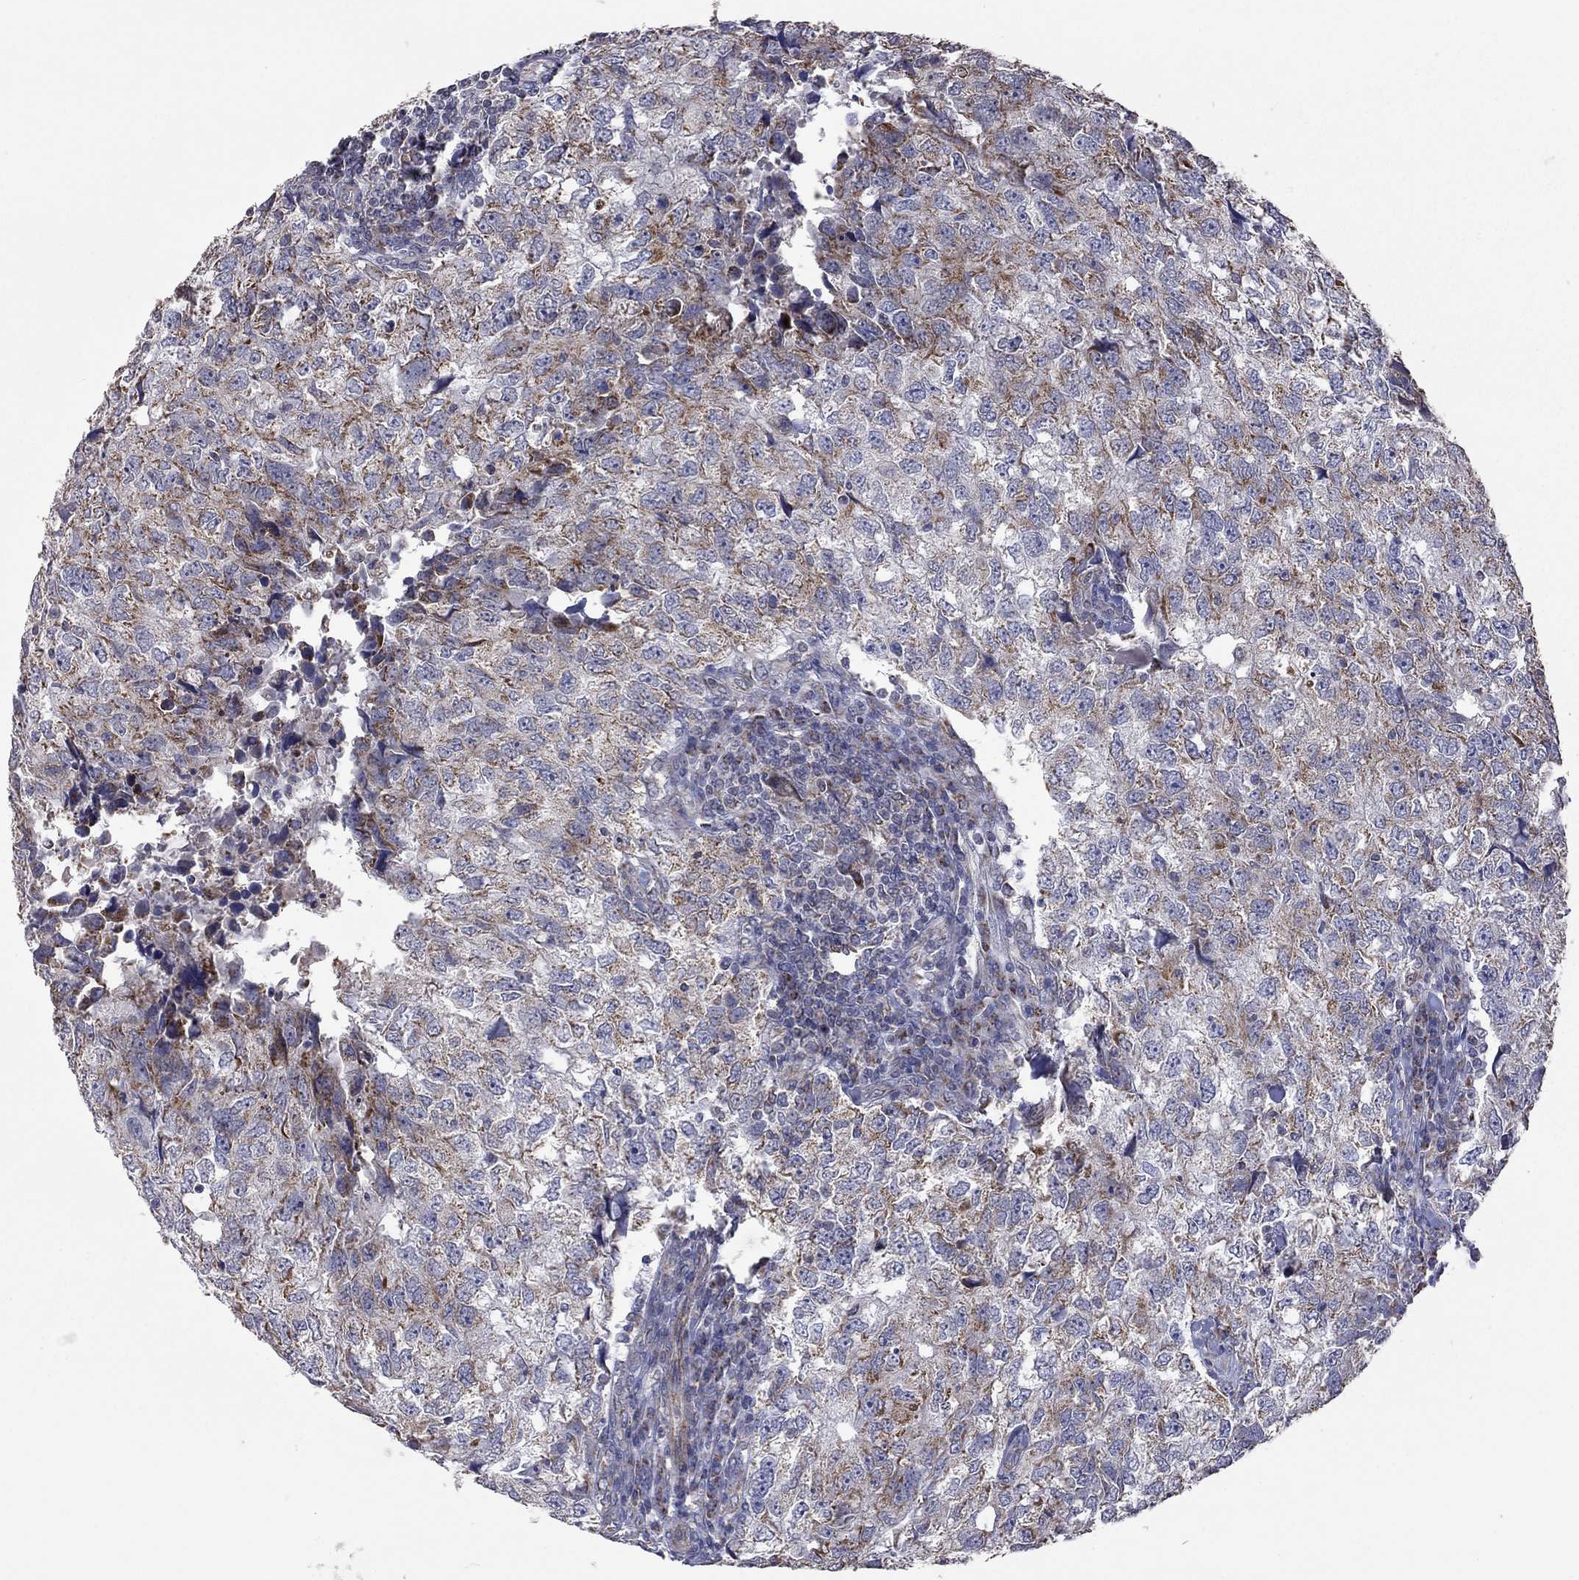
{"staining": {"intensity": "strong", "quantity": "25%-75%", "location": "cytoplasmic/membranous"}, "tissue": "breast cancer", "cell_type": "Tumor cells", "image_type": "cancer", "snomed": [{"axis": "morphology", "description": "Duct carcinoma"}, {"axis": "topography", "description": "Breast"}], "caption": "Strong cytoplasmic/membranous protein positivity is identified in about 25%-75% of tumor cells in breast cancer (intraductal carcinoma).", "gene": "NDUFB1", "patient": {"sex": "female", "age": 30}}